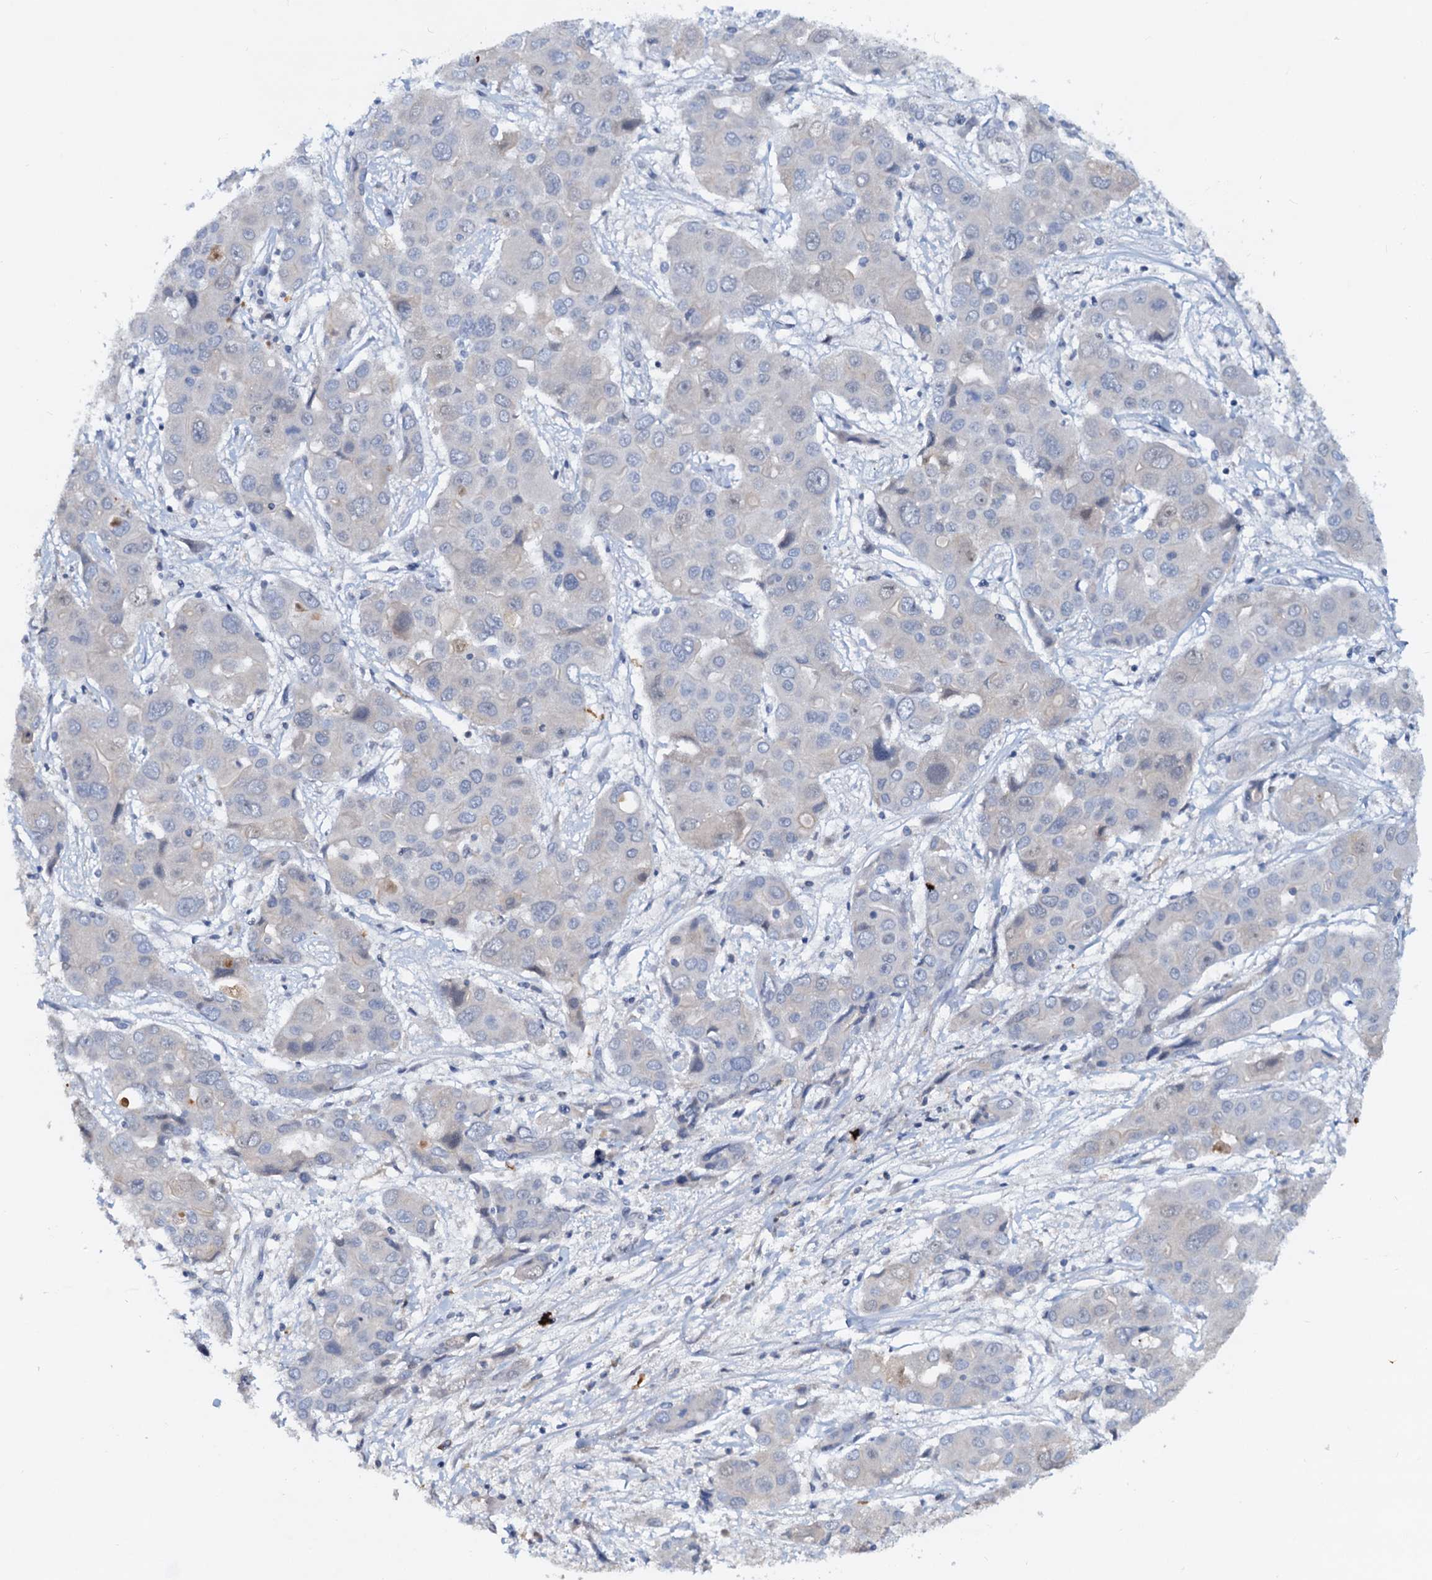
{"staining": {"intensity": "negative", "quantity": "none", "location": "none"}, "tissue": "liver cancer", "cell_type": "Tumor cells", "image_type": "cancer", "snomed": [{"axis": "morphology", "description": "Cholangiocarcinoma"}, {"axis": "topography", "description": "Liver"}], "caption": "DAB immunohistochemical staining of human cholangiocarcinoma (liver) exhibits no significant staining in tumor cells.", "gene": "PTGES3", "patient": {"sex": "male", "age": 67}}